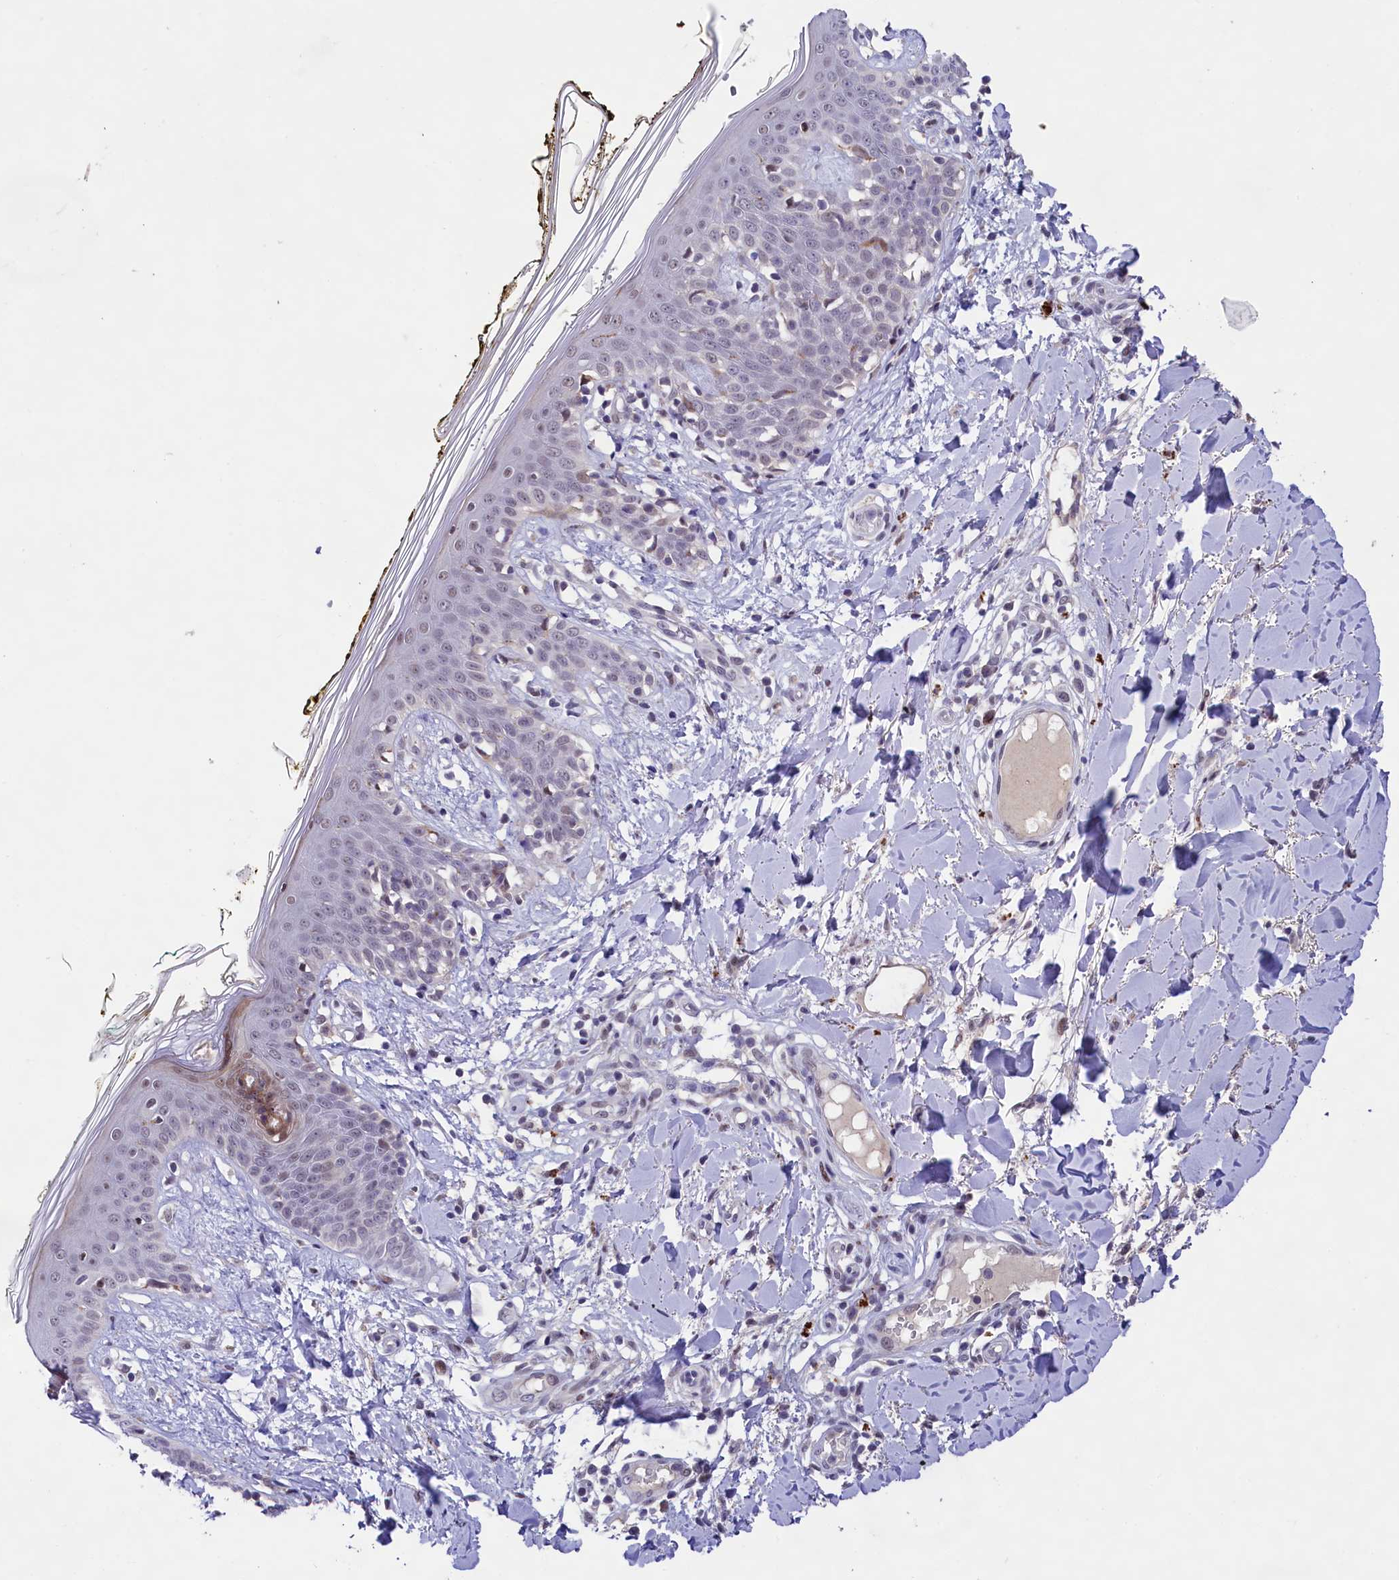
{"staining": {"intensity": "moderate", "quantity": "25%-75%", "location": "cytoplasmic/membranous,nuclear"}, "tissue": "skin", "cell_type": "Fibroblasts", "image_type": "normal", "snomed": [{"axis": "morphology", "description": "Normal tissue, NOS"}, {"axis": "topography", "description": "Skin"}], "caption": "Human skin stained for a protein (brown) displays moderate cytoplasmic/membranous,nuclear positive positivity in about 25%-75% of fibroblasts.", "gene": "FBXO45", "patient": {"sex": "female", "age": 34}}